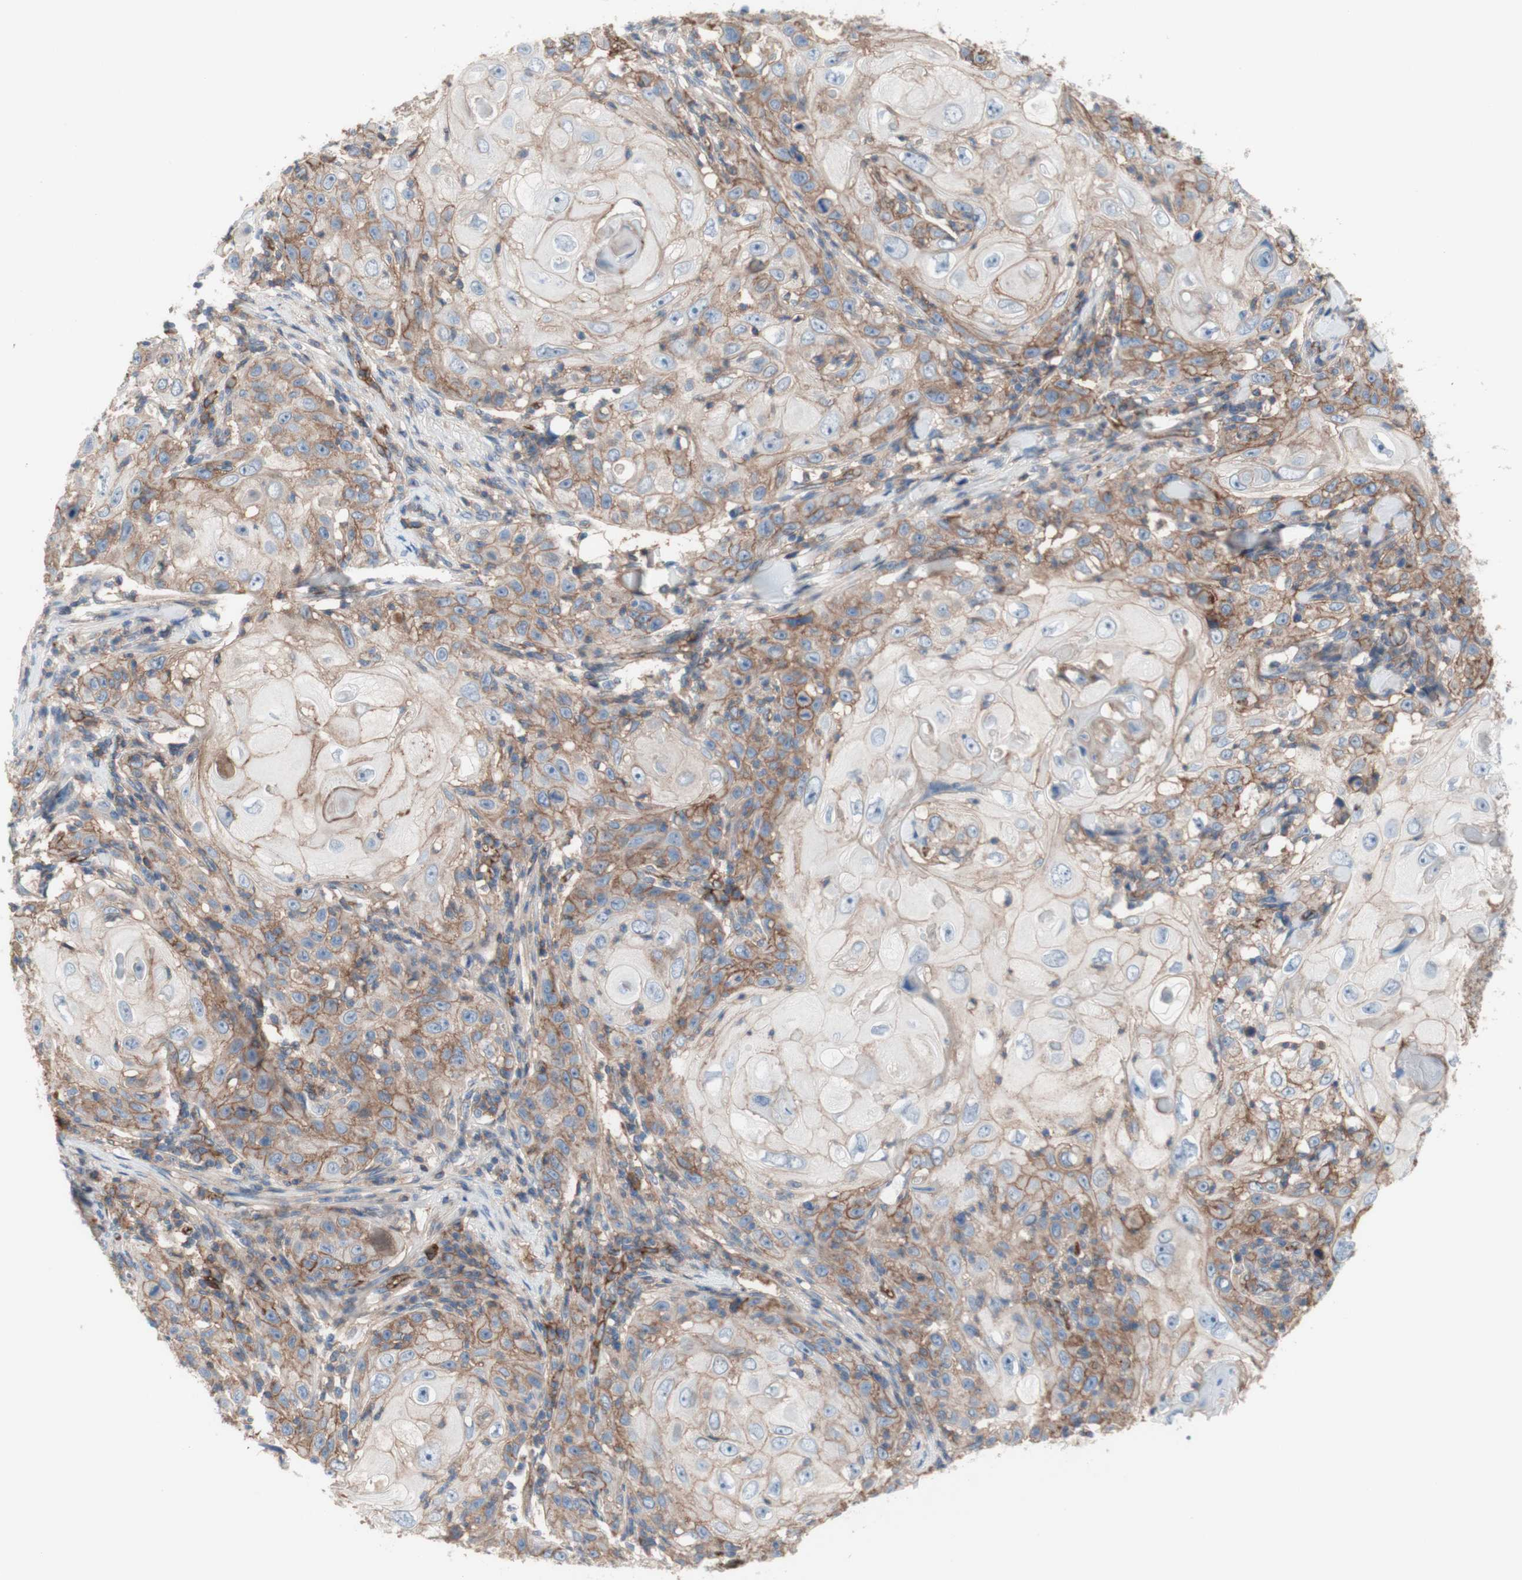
{"staining": {"intensity": "moderate", "quantity": ">75%", "location": "cytoplasmic/membranous"}, "tissue": "skin cancer", "cell_type": "Tumor cells", "image_type": "cancer", "snomed": [{"axis": "morphology", "description": "Squamous cell carcinoma, NOS"}, {"axis": "topography", "description": "Skin"}], "caption": "Immunohistochemistry (IHC) photomicrograph of human skin squamous cell carcinoma stained for a protein (brown), which reveals medium levels of moderate cytoplasmic/membranous positivity in approximately >75% of tumor cells.", "gene": "CD46", "patient": {"sex": "female", "age": 88}}